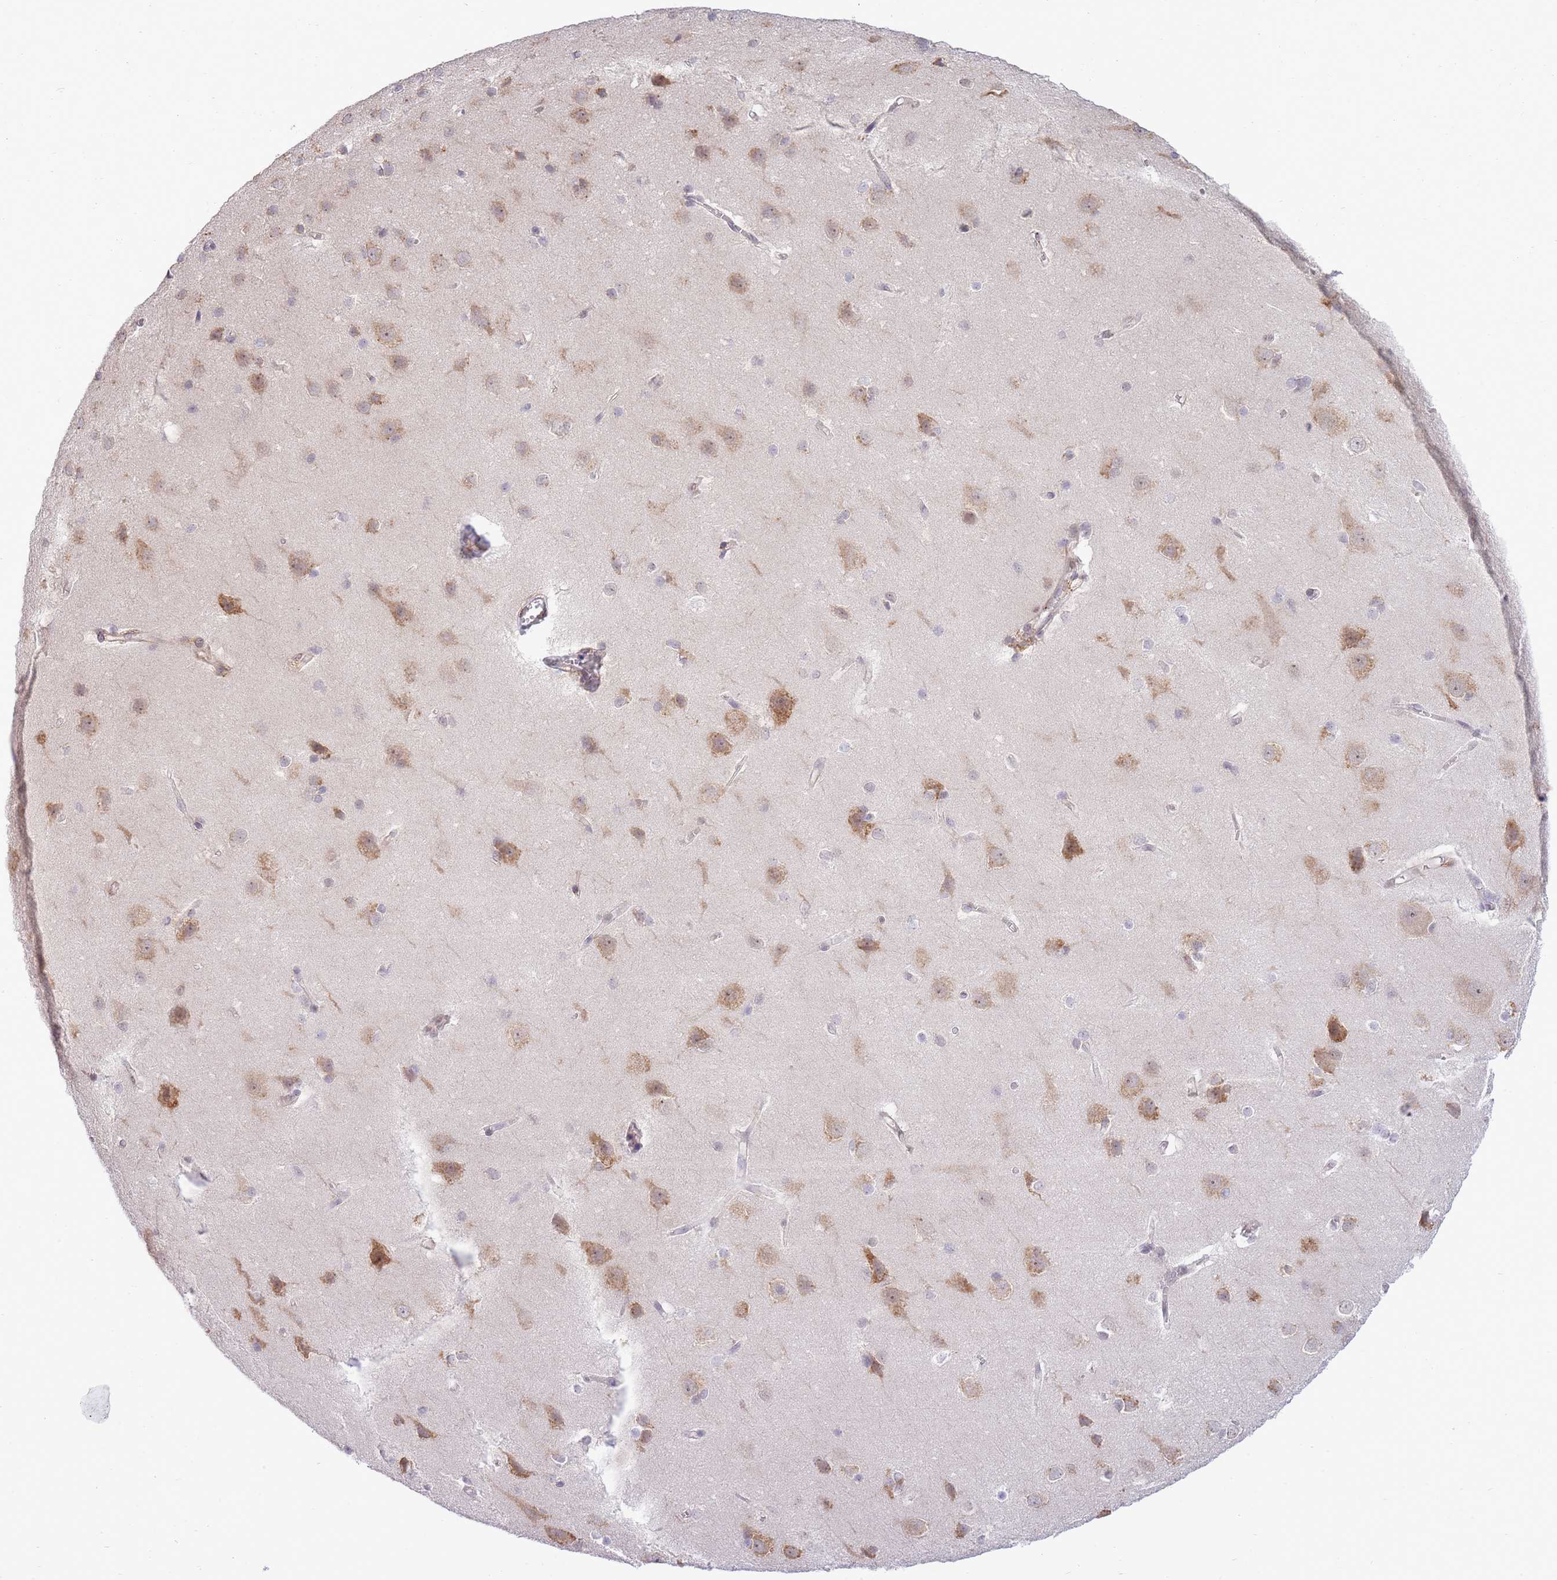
{"staining": {"intensity": "weak", "quantity": "<25%", "location": "cytoplasmic/membranous"}, "tissue": "cerebral cortex", "cell_type": "Endothelial cells", "image_type": "normal", "snomed": [{"axis": "morphology", "description": "Normal tissue, NOS"}, {"axis": "topography", "description": "Cerebral cortex"}], "caption": "A high-resolution histopathology image shows IHC staining of unremarkable cerebral cortex, which exhibits no significant expression in endothelial cells.", "gene": "EXOSC8", "patient": {"sex": "male", "age": 37}}